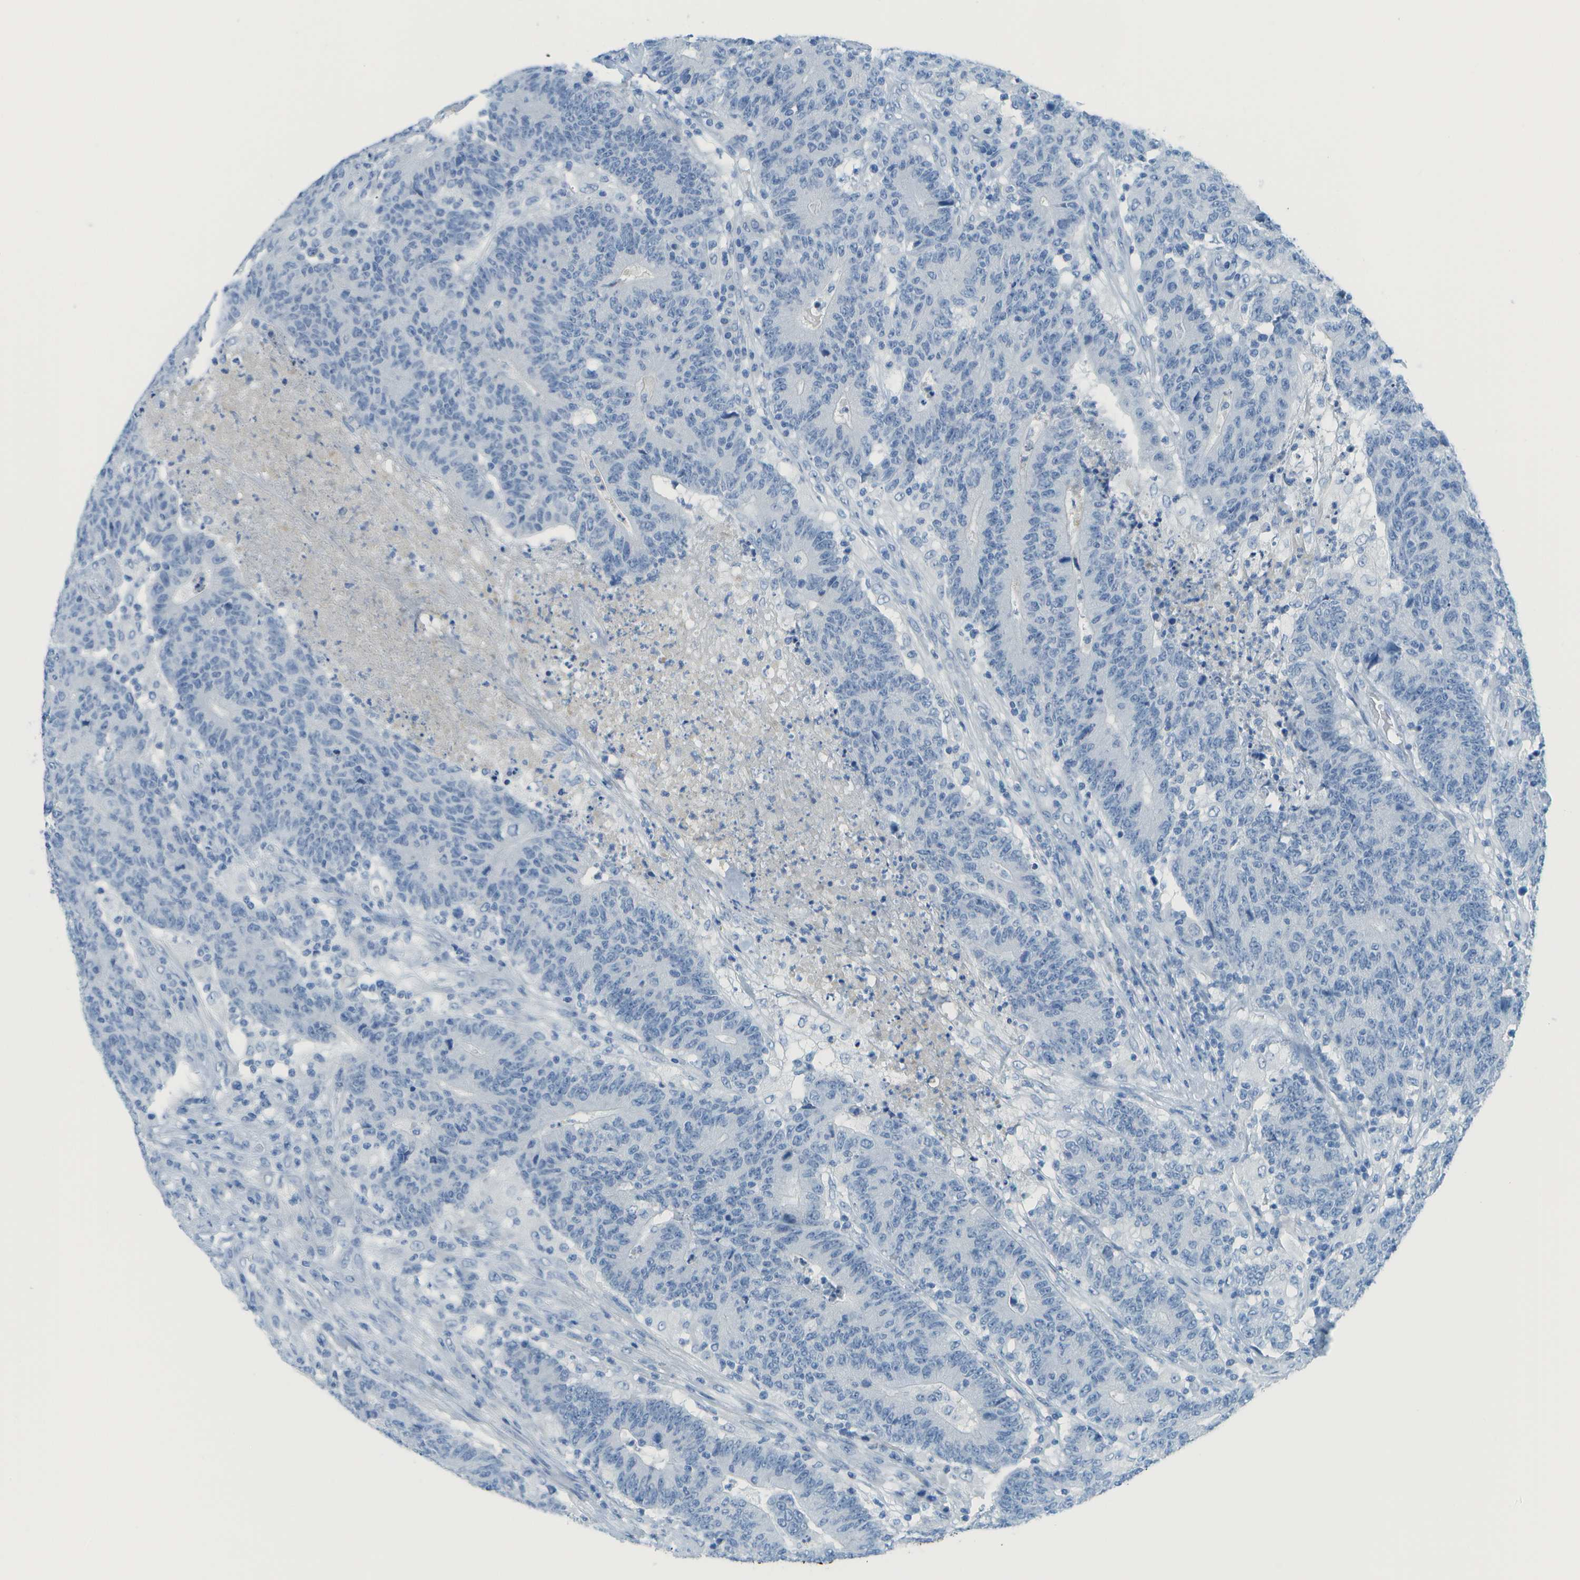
{"staining": {"intensity": "negative", "quantity": "none", "location": "none"}, "tissue": "colorectal cancer", "cell_type": "Tumor cells", "image_type": "cancer", "snomed": [{"axis": "morphology", "description": "Normal tissue, NOS"}, {"axis": "morphology", "description": "Adenocarcinoma, NOS"}, {"axis": "topography", "description": "Colon"}], "caption": "Immunohistochemistry (IHC) image of neoplastic tissue: human colorectal cancer stained with DAB (3,3'-diaminobenzidine) reveals no significant protein staining in tumor cells.", "gene": "C1S", "patient": {"sex": "female", "age": 75}}